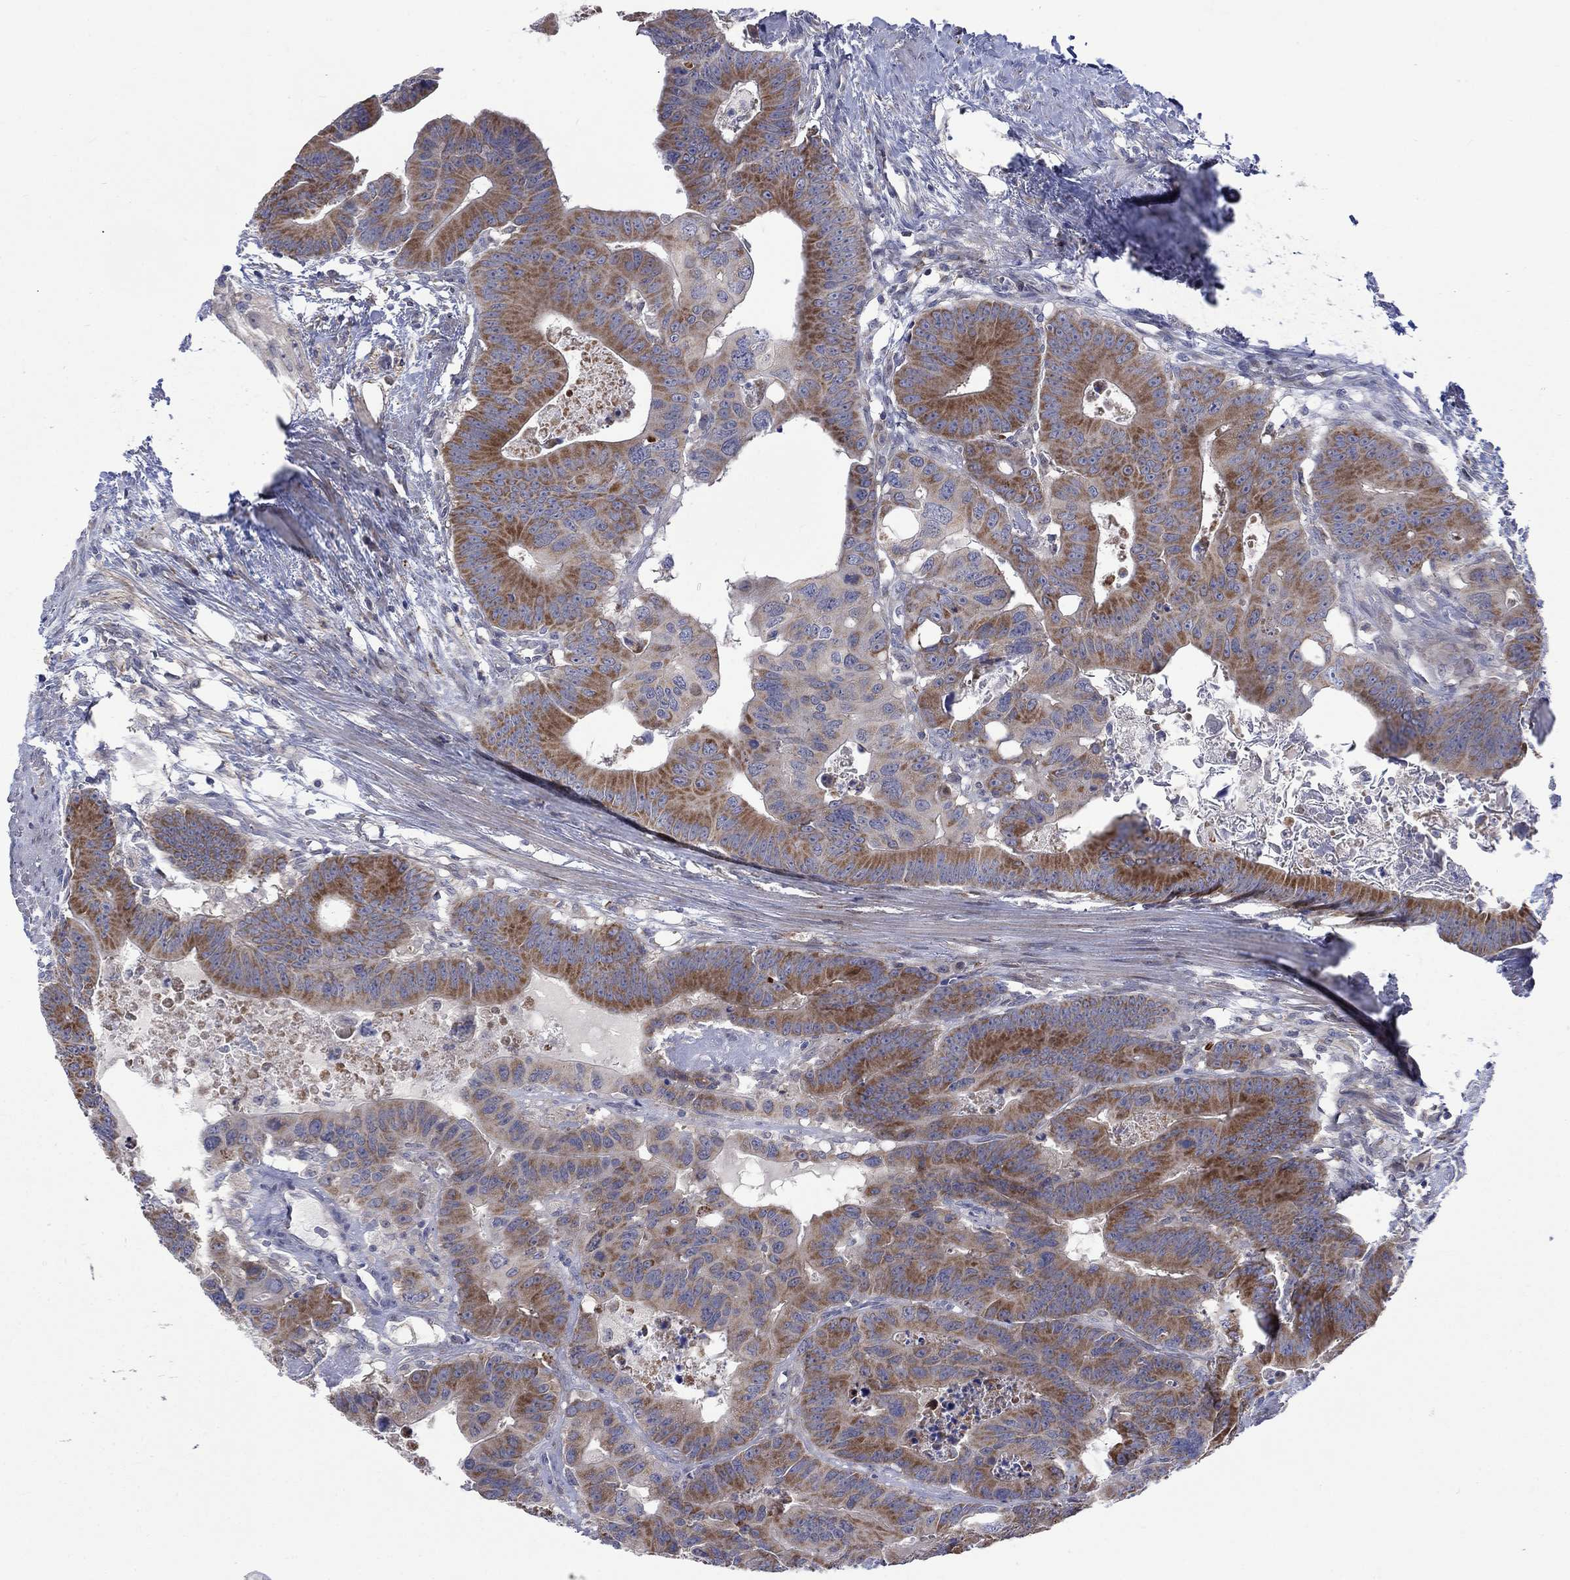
{"staining": {"intensity": "strong", "quantity": "25%-75%", "location": "cytoplasmic/membranous"}, "tissue": "colorectal cancer", "cell_type": "Tumor cells", "image_type": "cancer", "snomed": [{"axis": "morphology", "description": "Adenocarcinoma, NOS"}, {"axis": "topography", "description": "Rectum"}], "caption": "Immunohistochemistry (IHC) (DAB) staining of adenocarcinoma (colorectal) demonstrates strong cytoplasmic/membranous protein expression in about 25%-75% of tumor cells.", "gene": "SLC35F2", "patient": {"sex": "male", "age": 64}}